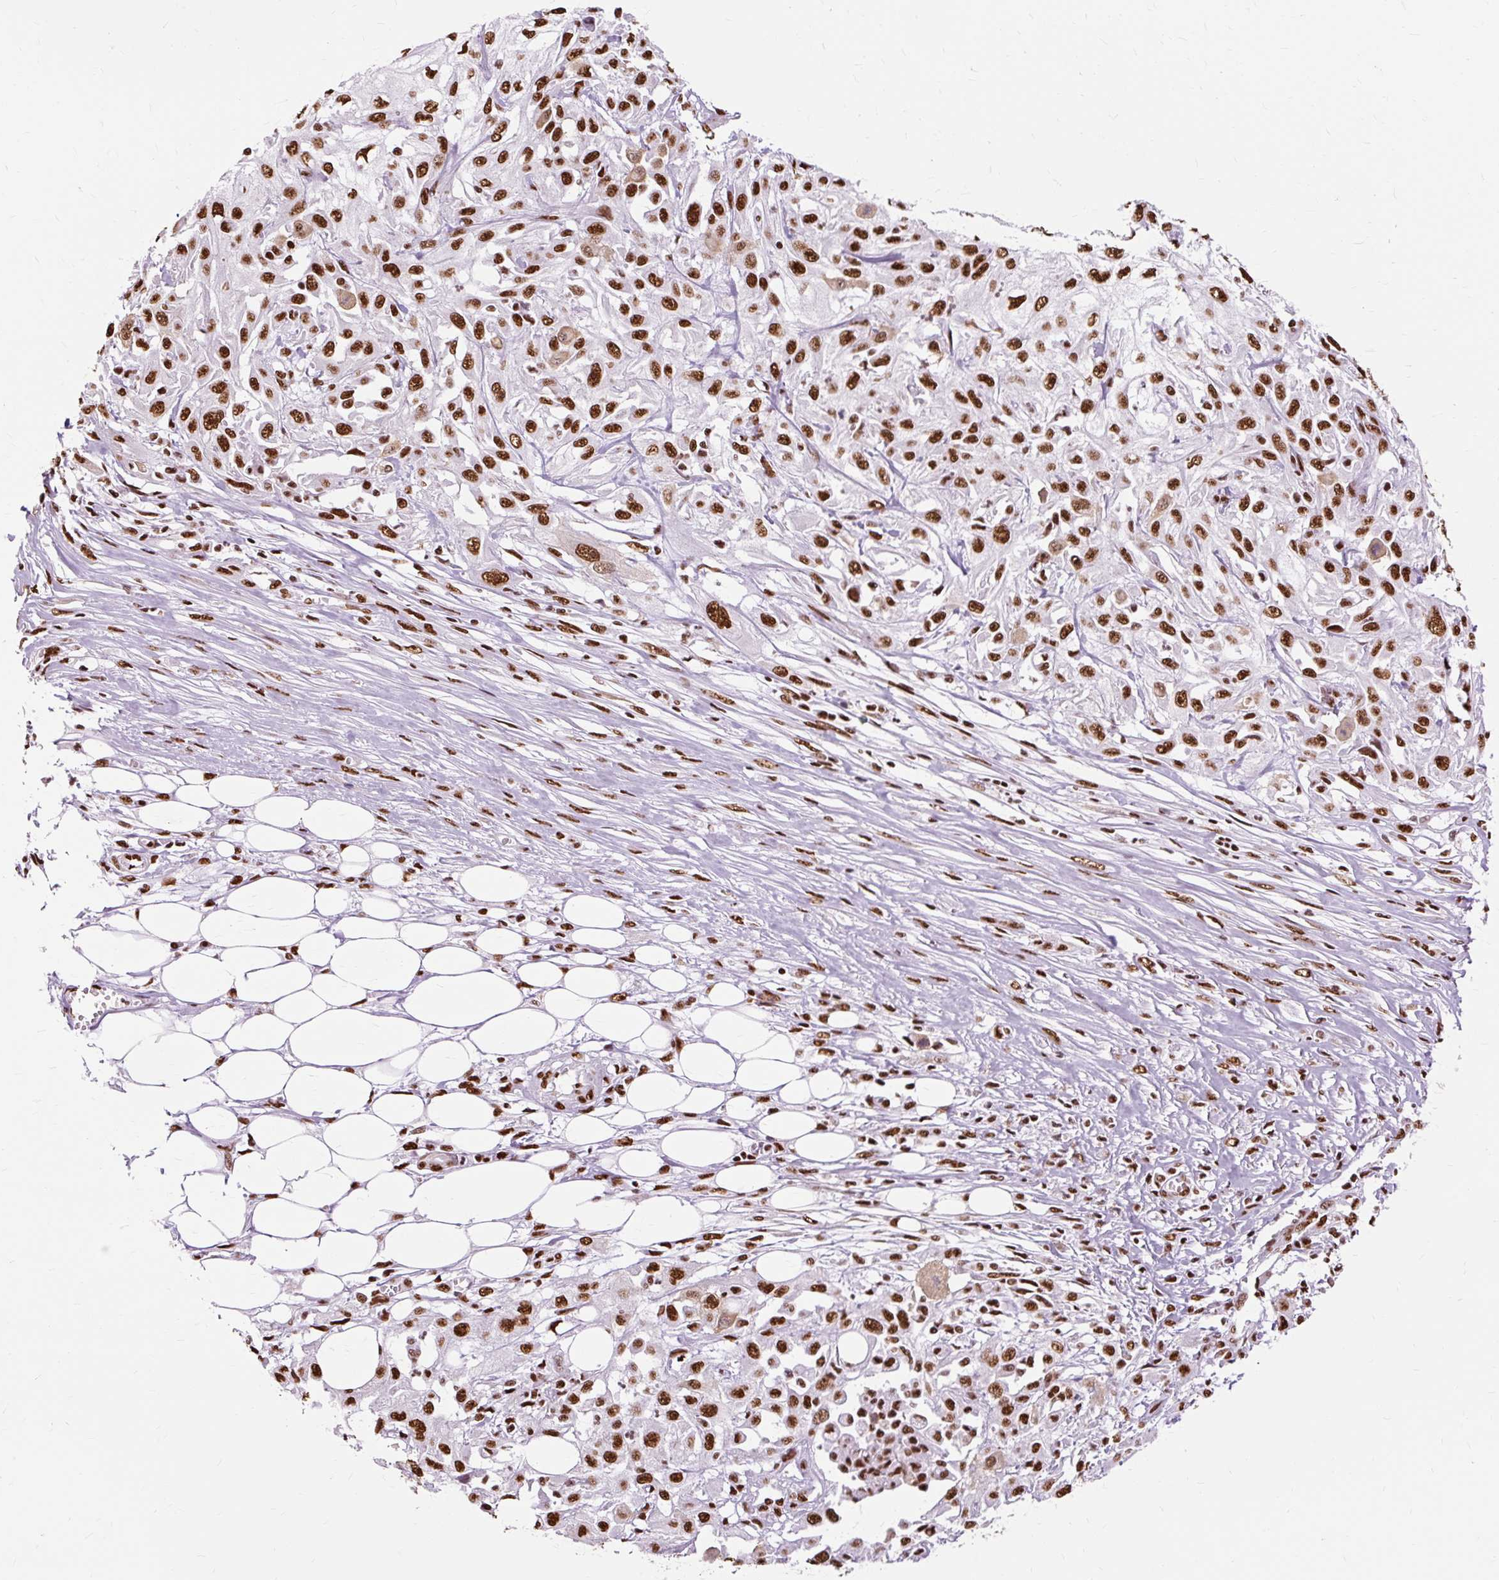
{"staining": {"intensity": "strong", "quantity": ">75%", "location": "nuclear"}, "tissue": "skin cancer", "cell_type": "Tumor cells", "image_type": "cancer", "snomed": [{"axis": "morphology", "description": "Squamous cell carcinoma, NOS"}, {"axis": "morphology", "description": "Squamous cell carcinoma, metastatic, NOS"}, {"axis": "topography", "description": "Skin"}, {"axis": "topography", "description": "Lymph node"}], "caption": "Metastatic squamous cell carcinoma (skin) was stained to show a protein in brown. There is high levels of strong nuclear positivity in approximately >75% of tumor cells.", "gene": "XRCC6", "patient": {"sex": "male", "age": 75}}